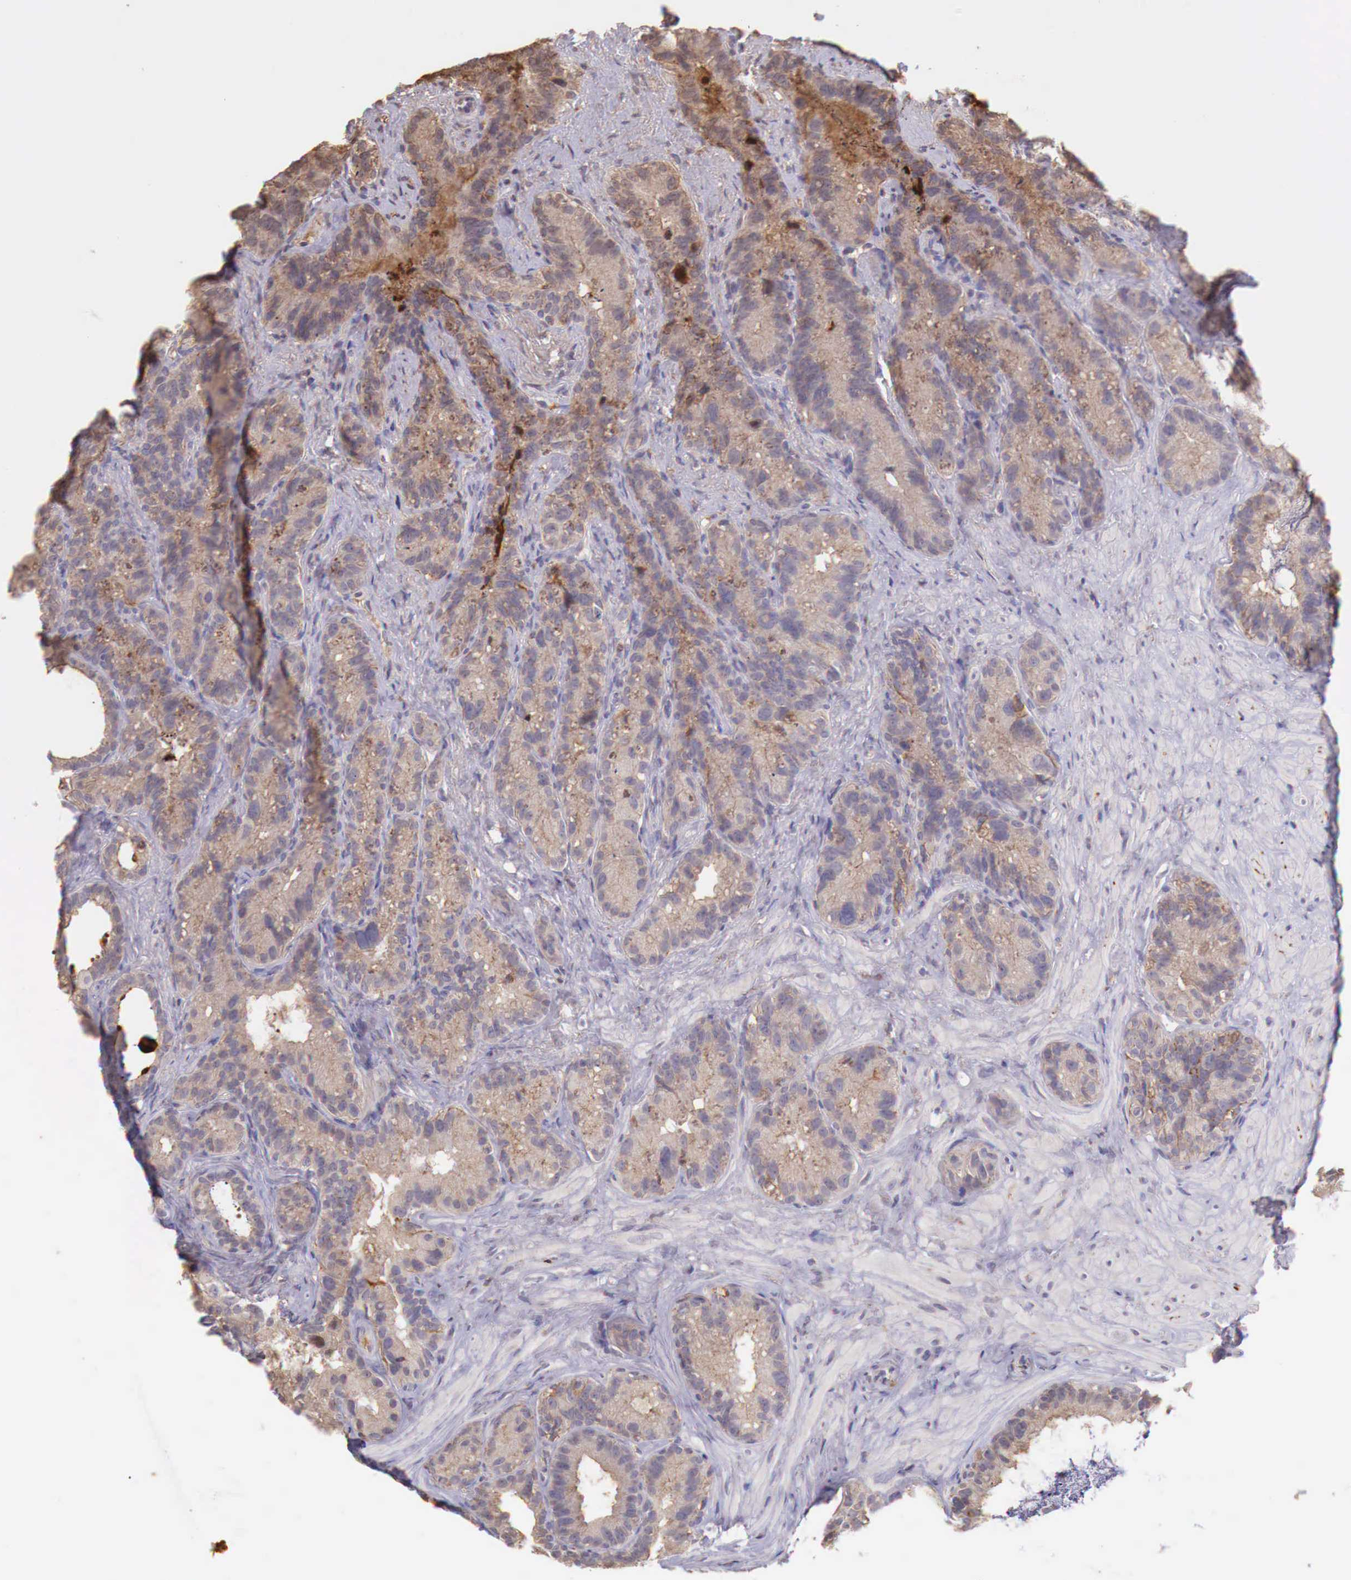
{"staining": {"intensity": "moderate", "quantity": ">75%", "location": "cytoplasmic/membranous"}, "tissue": "seminal vesicle", "cell_type": "Glandular cells", "image_type": "normal", "snomed": [{"axis": "morphology", "description": "Normal tissue, NOS"}, {"axis": "topography", "description": "Seminal veicle"}], "caption": "Approximately >75% of glandular cells in unremarkable human seminal vesicle display moderate cytoplasmic/membranous protein staining as visualized by brown immunohistochemical staining.", "gene": "CHRDL1", "patient": {"sex": "male", "age": 63}}